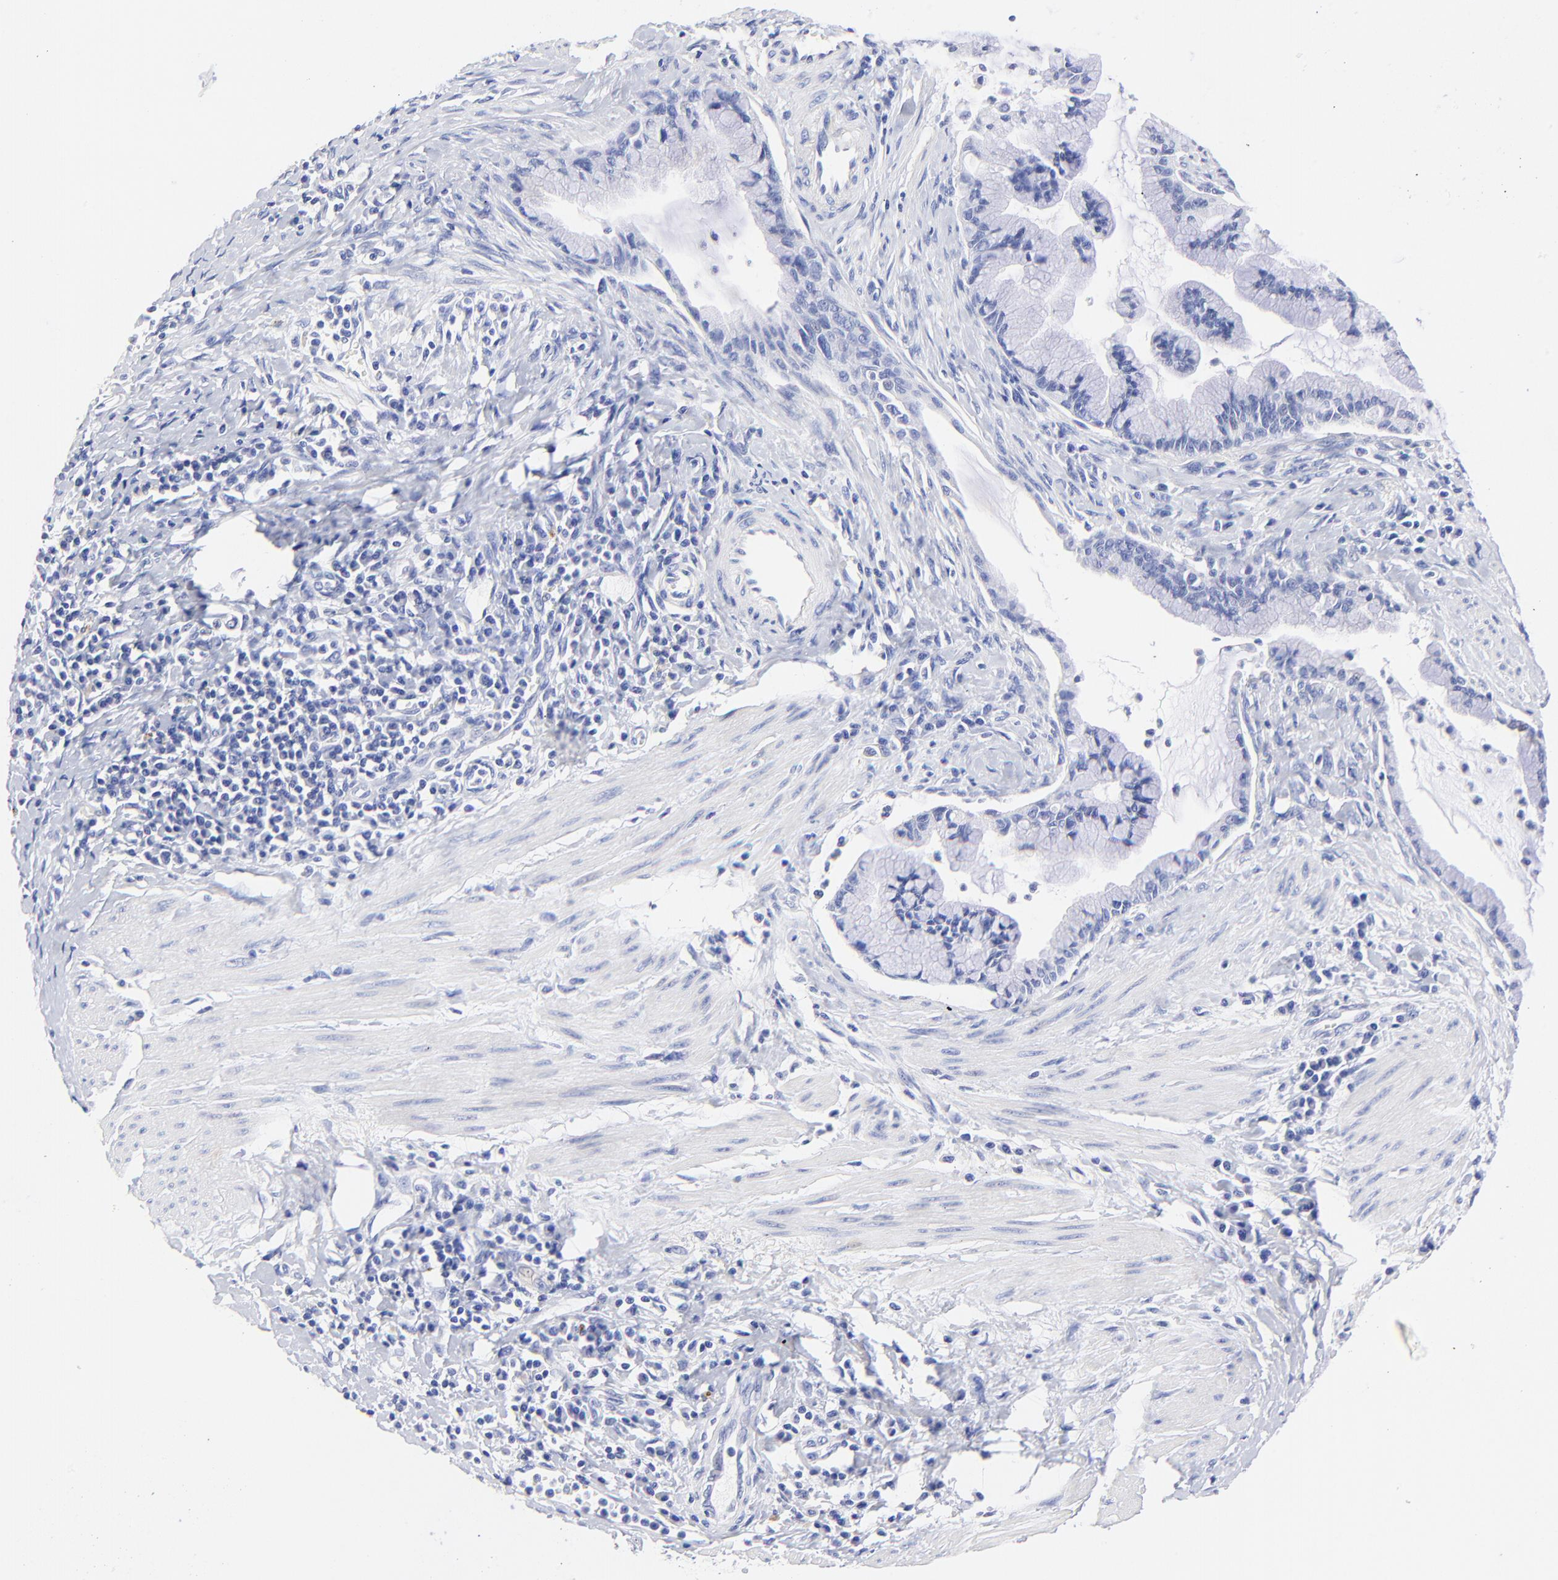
{"staining": {"intensity": "negative", "quantity": "none", "location": "none"}, "tissue": "pancreatic cancer", "cell_type": "Tumor cells", "image_type": "cancer", "snomed": [{"axis": "morphology", "description": "Adenocarcinoma, NOS"}, {"axis": "topography", "description": "Pancreas"}], "caption": "DAB (3,3'-diaminobenzidine) immunohistochemical staining of human pancreatic cancer (adenocarcinoma) shows no significant positivity in tumor cells.", "gene": "HORMAD2", "patient": {"sex": "male", "age": 59}}